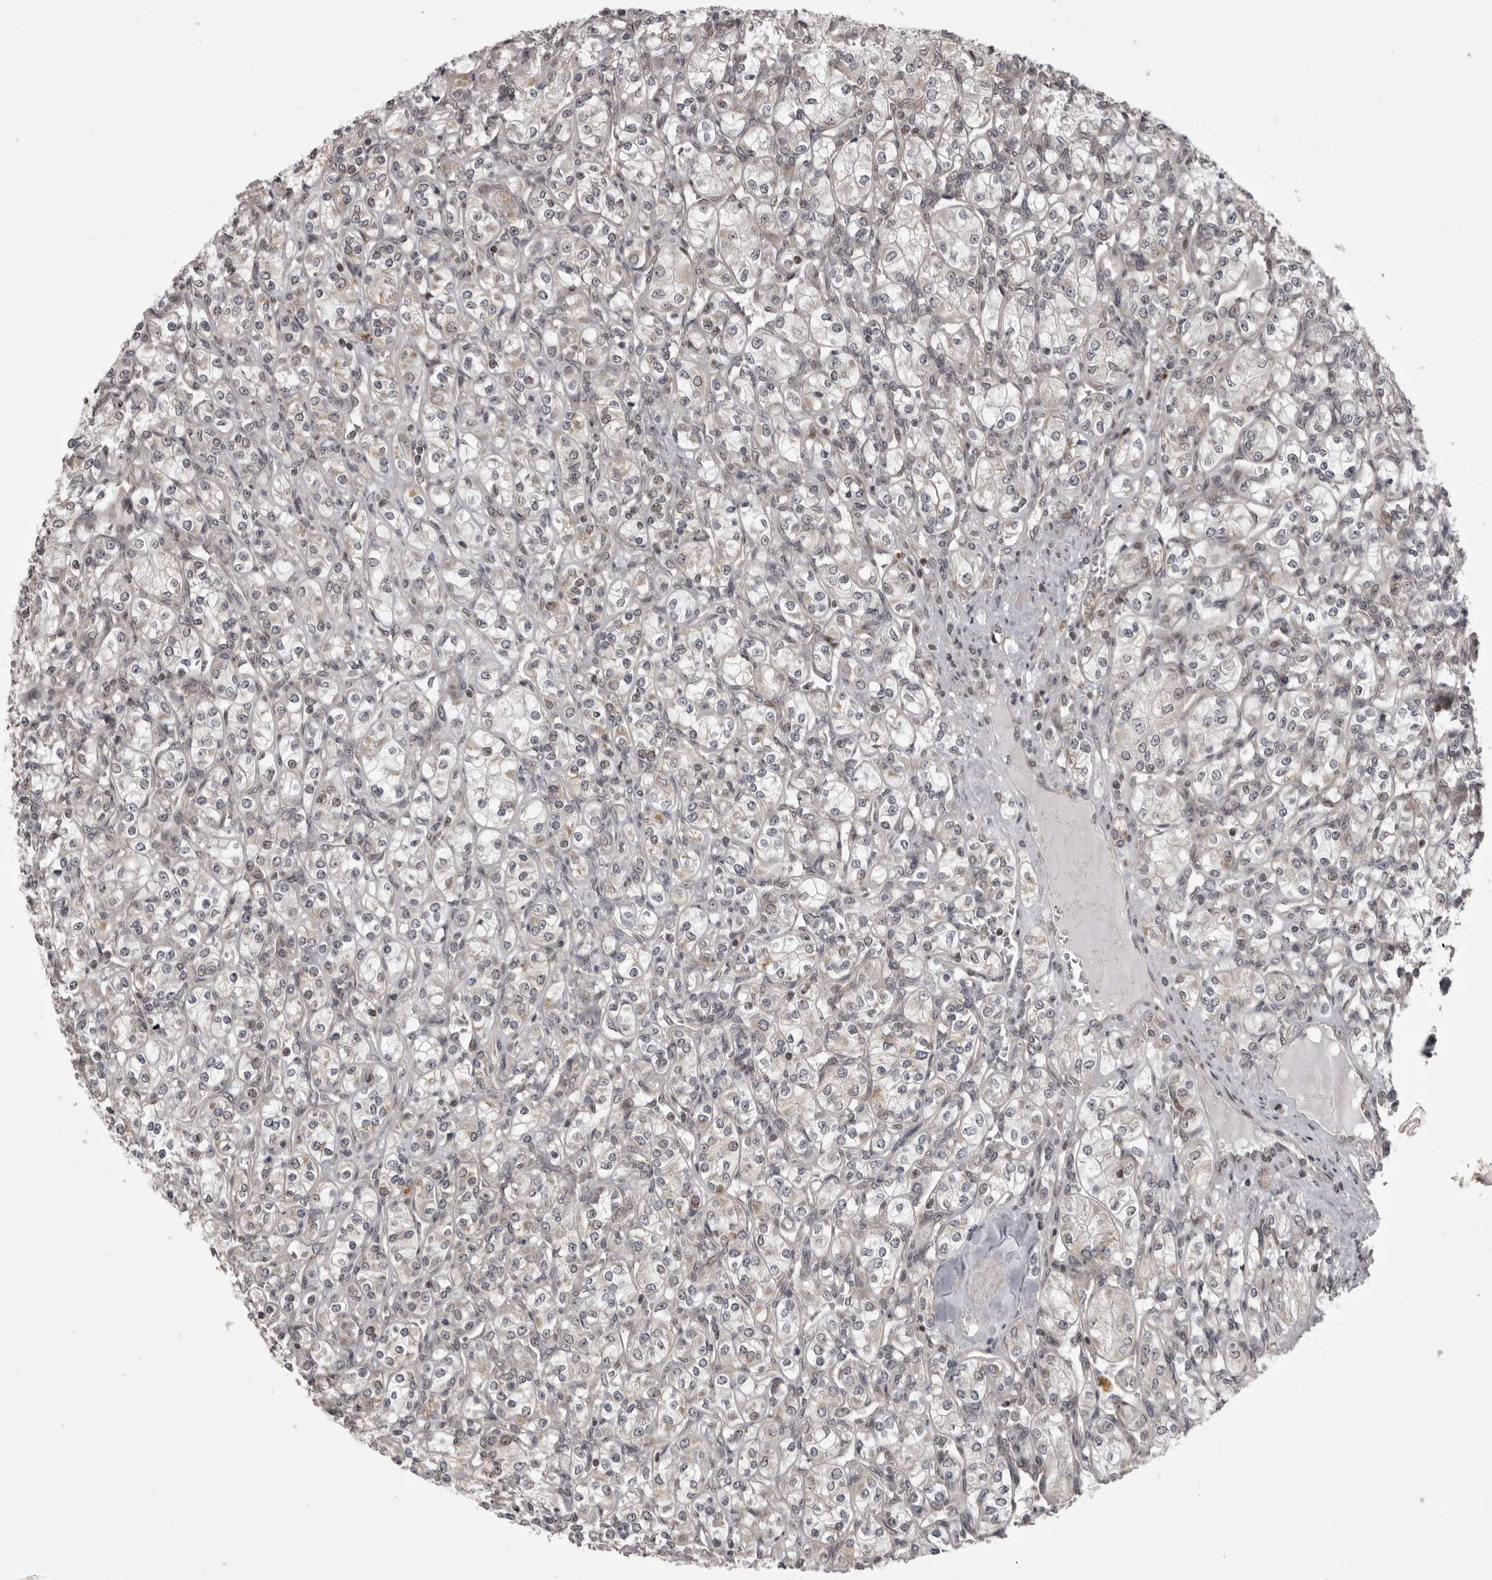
{"staining": {"intensity": "negative", "quantity": "none", "location": "none"}, "tissue": "renal cancer", "cell_type": "Tumor cells", "image_type": "cancer", "snomed": [{"axis": "morphology", "description": "Adenocarcinoma, NOS"}, {"axis": "topography", "description": "Kidney"}], "caption": "Immunohistochemical staining of renal cancer demonstrates no significant positivity in tumor cells. (DAB immunohistochemistry (IHC) with hematoxylin counter stain).", "gene": "C1orf109", "patient": {"sex": "male", "age": 77}}